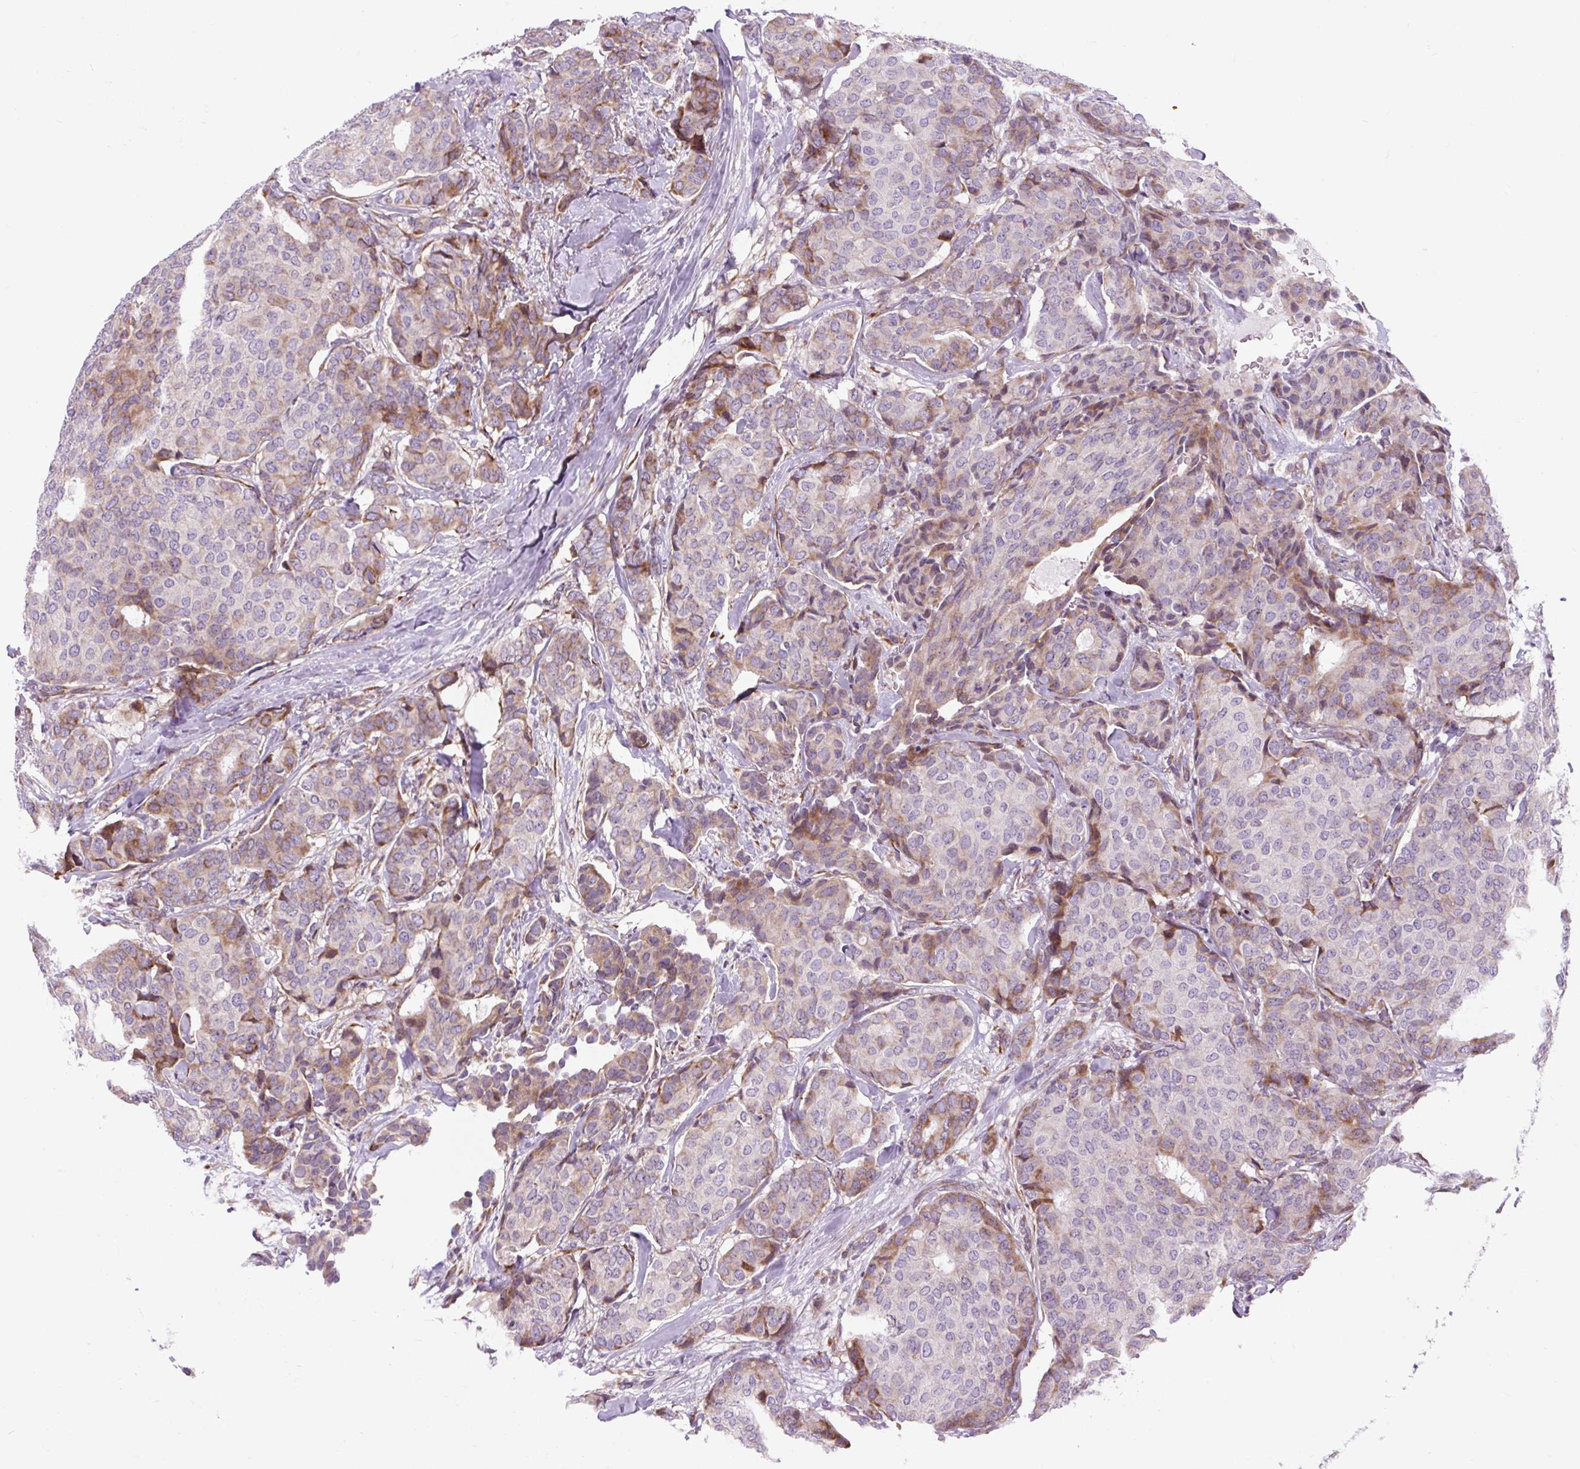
{"staining": {"intensity": "moderate", "quantity": "<25%", "location": "cytoplasmic/membranous"}, "tissue": "breast cancer", "cell_type": "Tumor cells", "image_type": "cancer", "snomed": [{"axis": "morphology", "description": "Duct carcinoma"}, {"axis": "topography", "description": "Breast"}], "caption": "The immunohistochemical stain labels moderate cytoplasmic/membranous expression in tumor cells of breast intraductal carcinoma tissue. The staining was performed using DAB (3,3'-diaminobenzidine), with brown indicating positive protein expression. Nuclei are stained blue with hematoxylin.", "gene": "CISD3", "patient": {"sex": "female", "age": 75}}